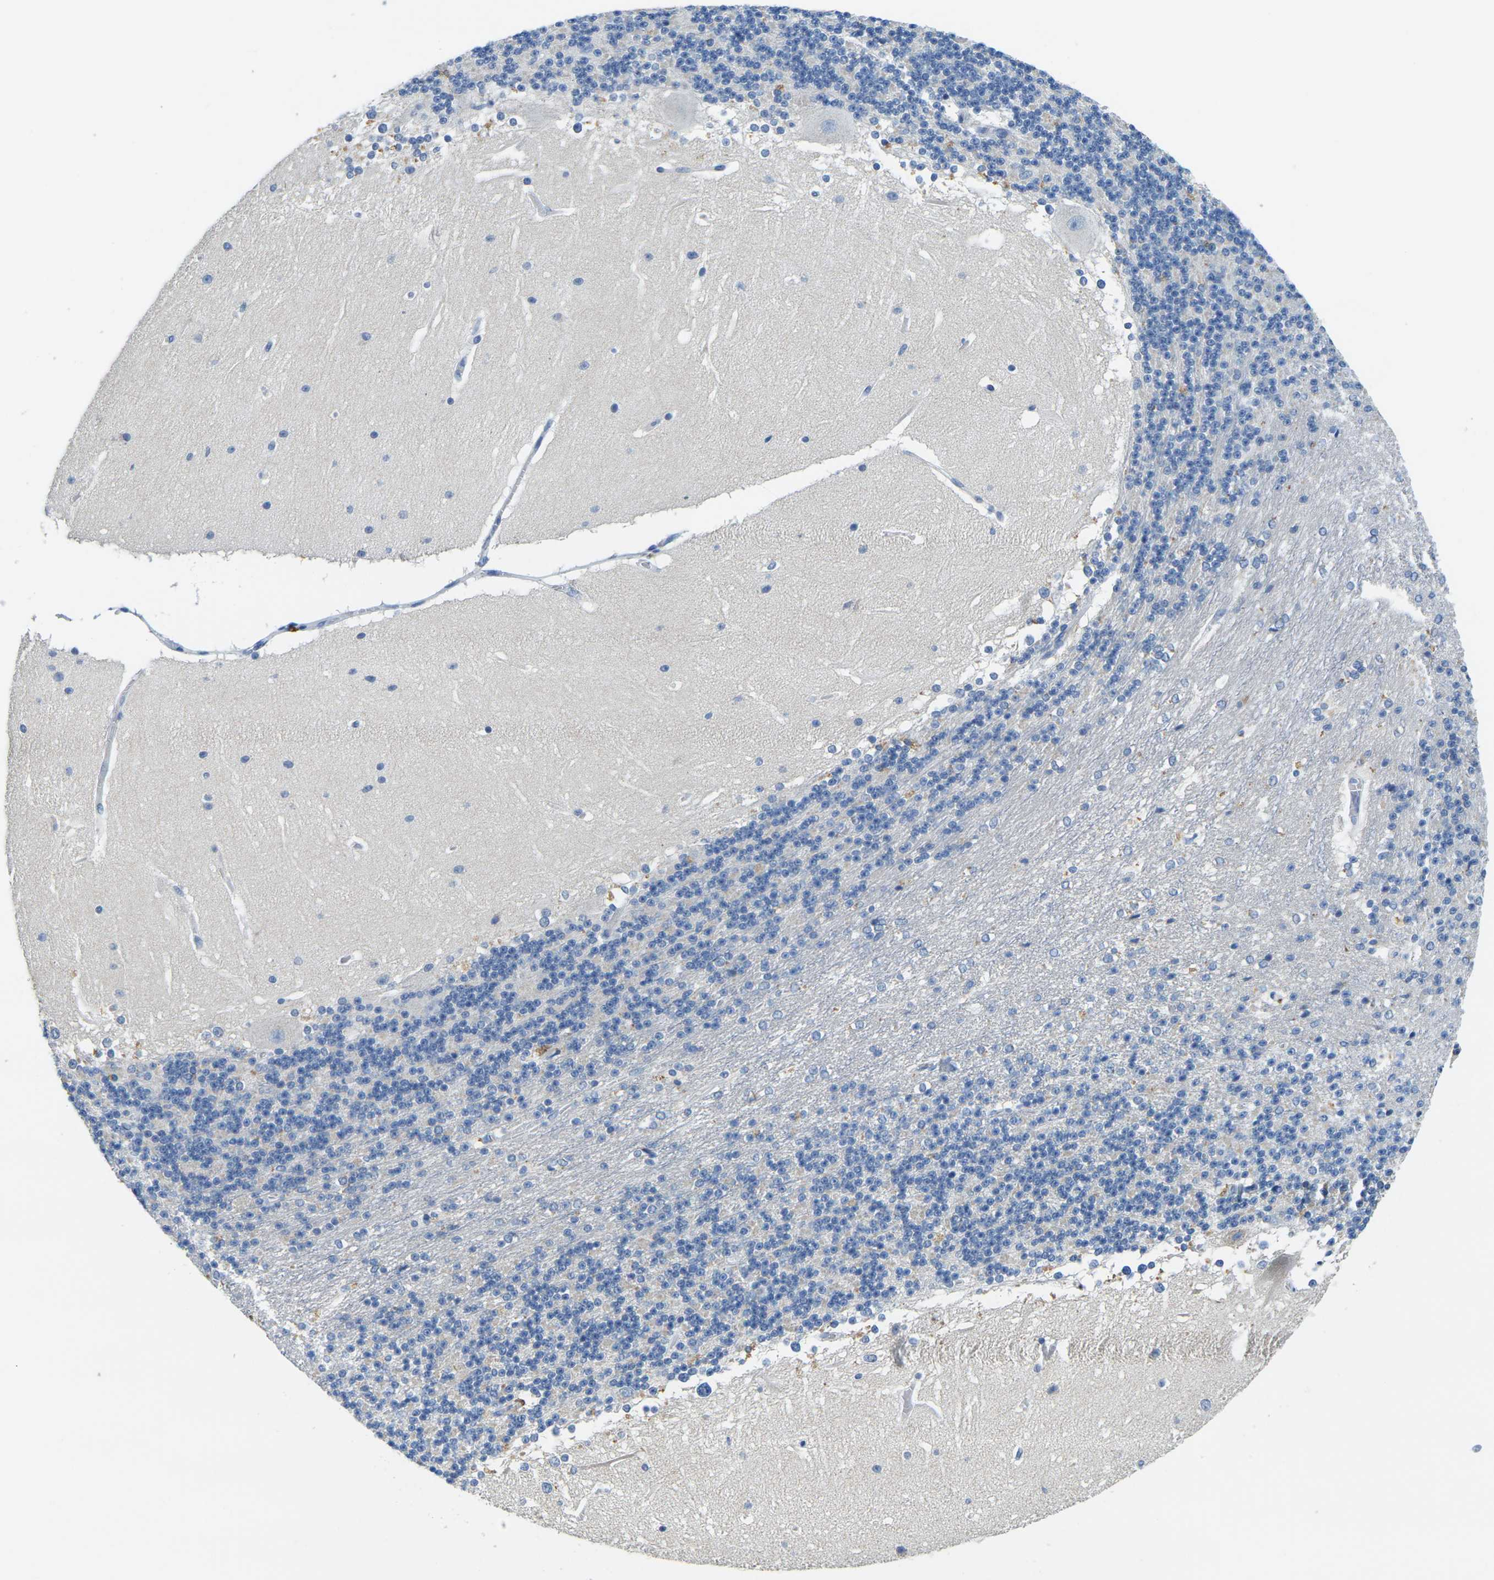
{"staining": {"intensity": "negative", "quantity": "none", "location": "none"}, "tissue": "cerebellum", "cell_type": "Cells in granular layer", "image_type": "normal", "snomed": [{"axis": "morphology", "description": "Normal tissue, NOS"}, {"axis": "topography", "description": "Cerebellum"}], "caption": "High power microscopy histopathology image of an immunohistochemistry (IHC) micrograph of normal cerebellum, revealing no significant staining in cells in granular layer. (DAB (3,3'-diaminobenzidine) immunohistochemistry (IHC) with hematoxylin counter stain).", "gene": "FAM3D", "patient": {"sex": "female", "age": 19}}